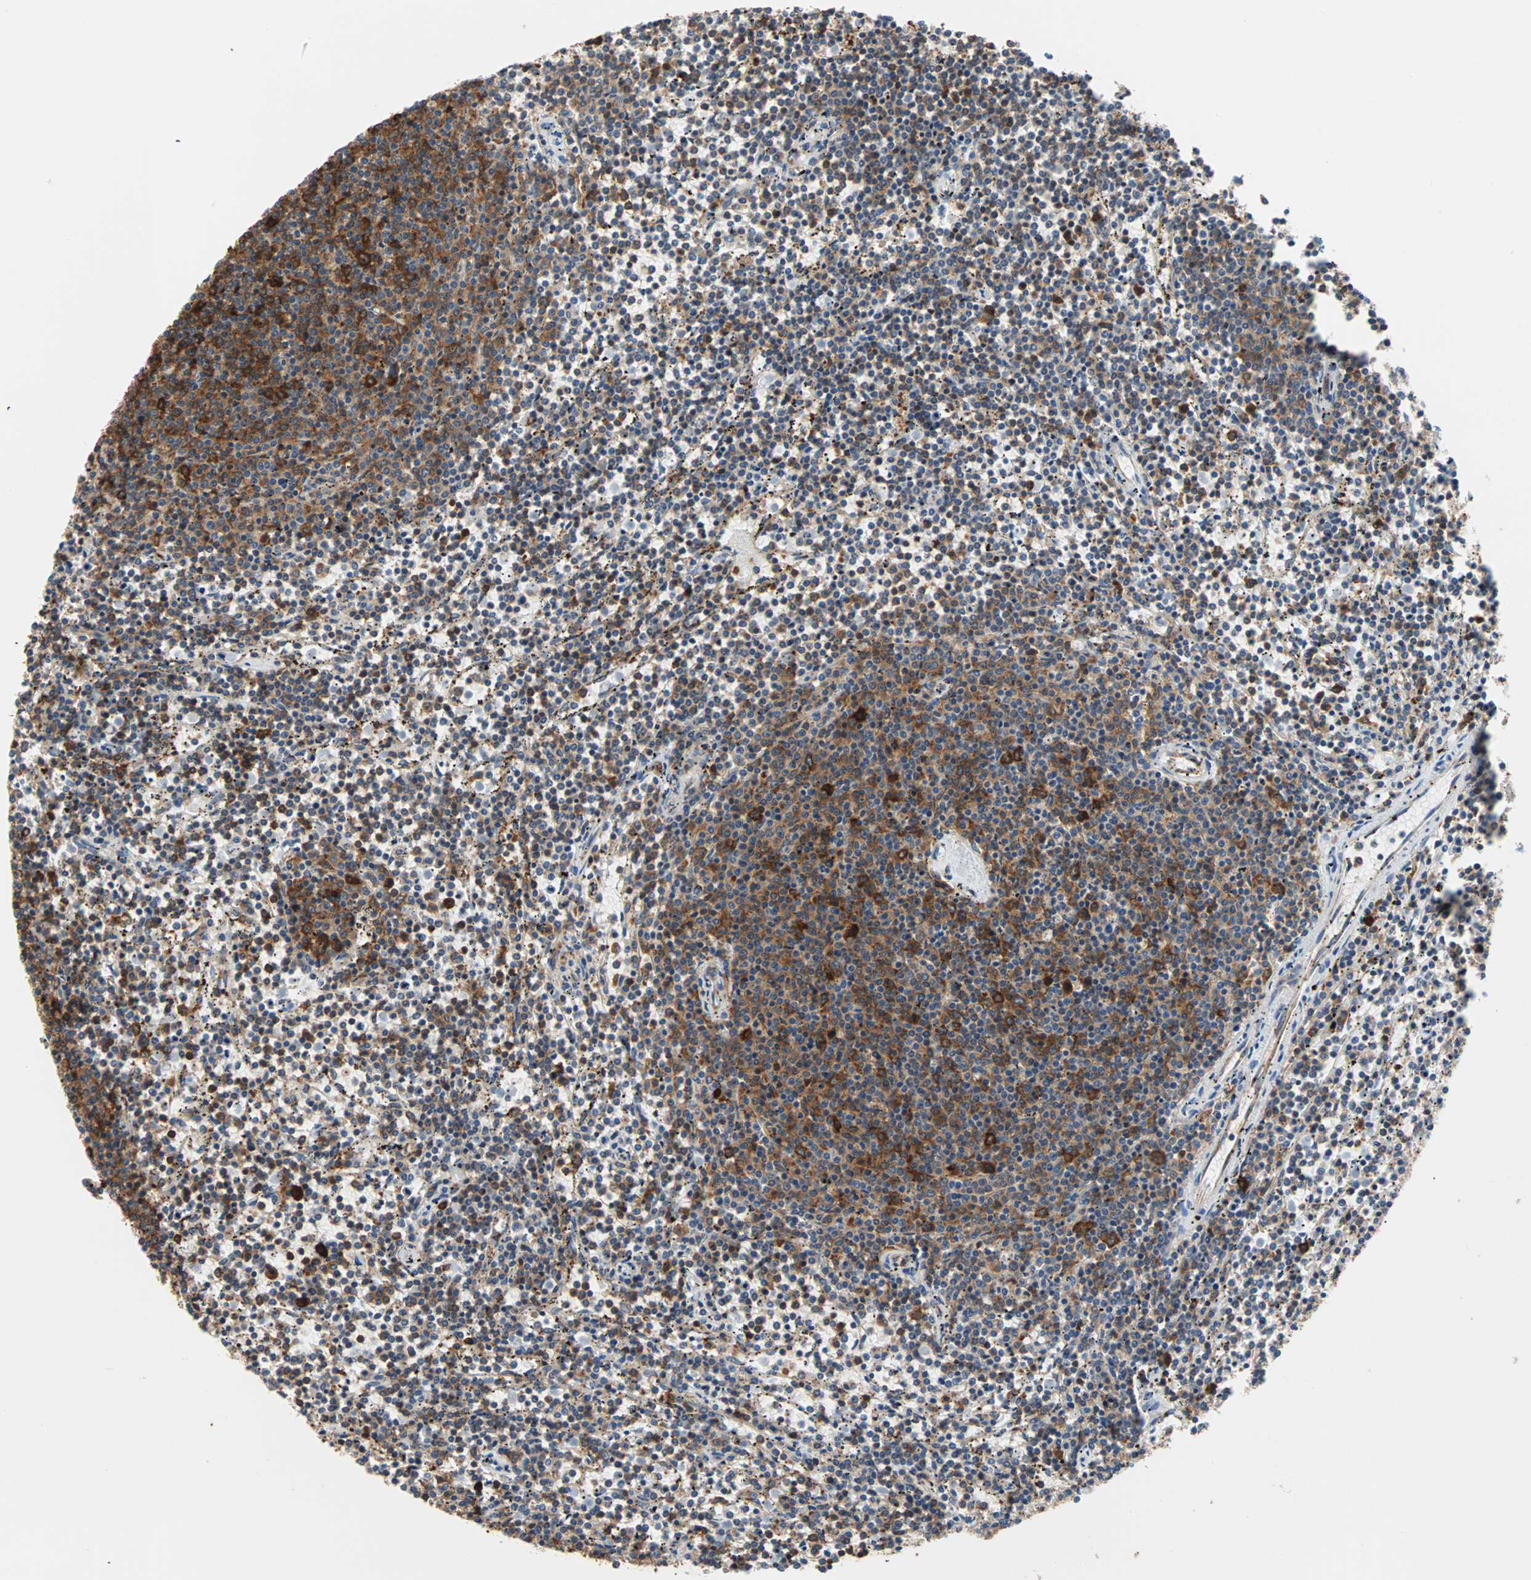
{"staining": {"intensity": "moderate", "quantity": "25%-75%", "location": "cytoplasmic/membranous"}, "tissue": "lymphoma", "cell_type": "Tumor cells", "image_type": "cancer", "snomed": [{"axis": "morphology", "description": "Malignant lymphoma, non-Hodgkin's type, Low grade"}, {"axis": "topography", "description": "Spleen"}], "caption": "Low-grade malignant lymphoma, non-Hodgkin's type was stained to show a protein in brown. There is medium levels of moderate cytoplasmic/membranous staining in approximately 25%-75% of tumor cells. The staining was performed using DAB (3,3'-diaminobenzidine) to visualize the protein expression in brown, while the nuclei were stained in blue with hematoxylin (Magnification: 20x).", "gene": "EEF2", "patient": {"sex": "female", "age": 50}}